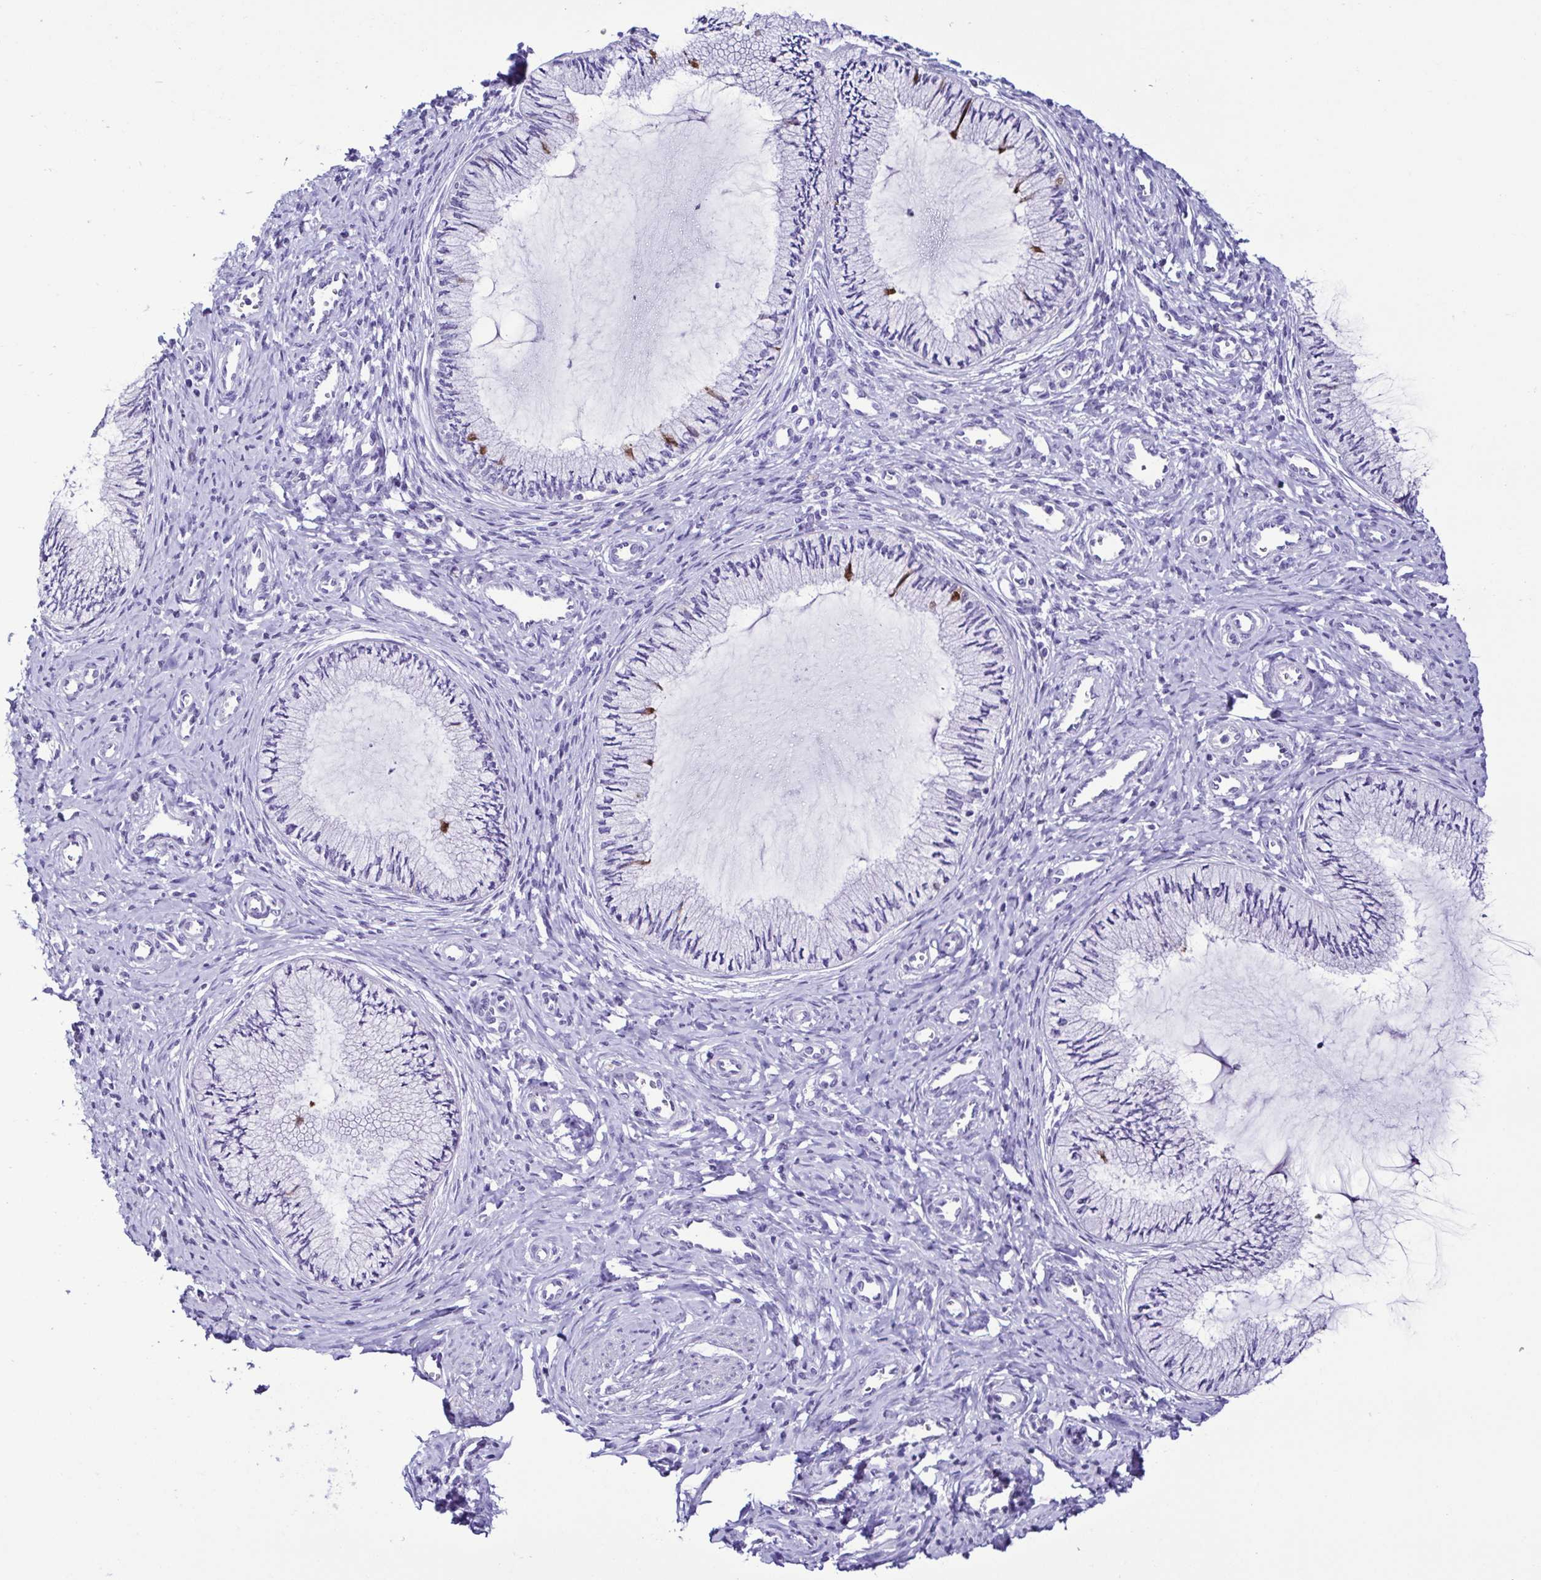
{"staining": {"intensity": "negative", "quantity": "none", "location": "none"}, "tissue": "cervix", "cell_type": "Glandular cells", "image_type": "normal", "snomed": [{"axis": "morphology", "description": "Normal tissue, NOS"}, {"axis": "topography", "description": "Cervix"}], "caption": "Immunohistochemistry (IHC) of benign cervix reveals no positivity in glandular cells.", "gene": "SRL", "patient": {"sex": "female", "age": 24}}